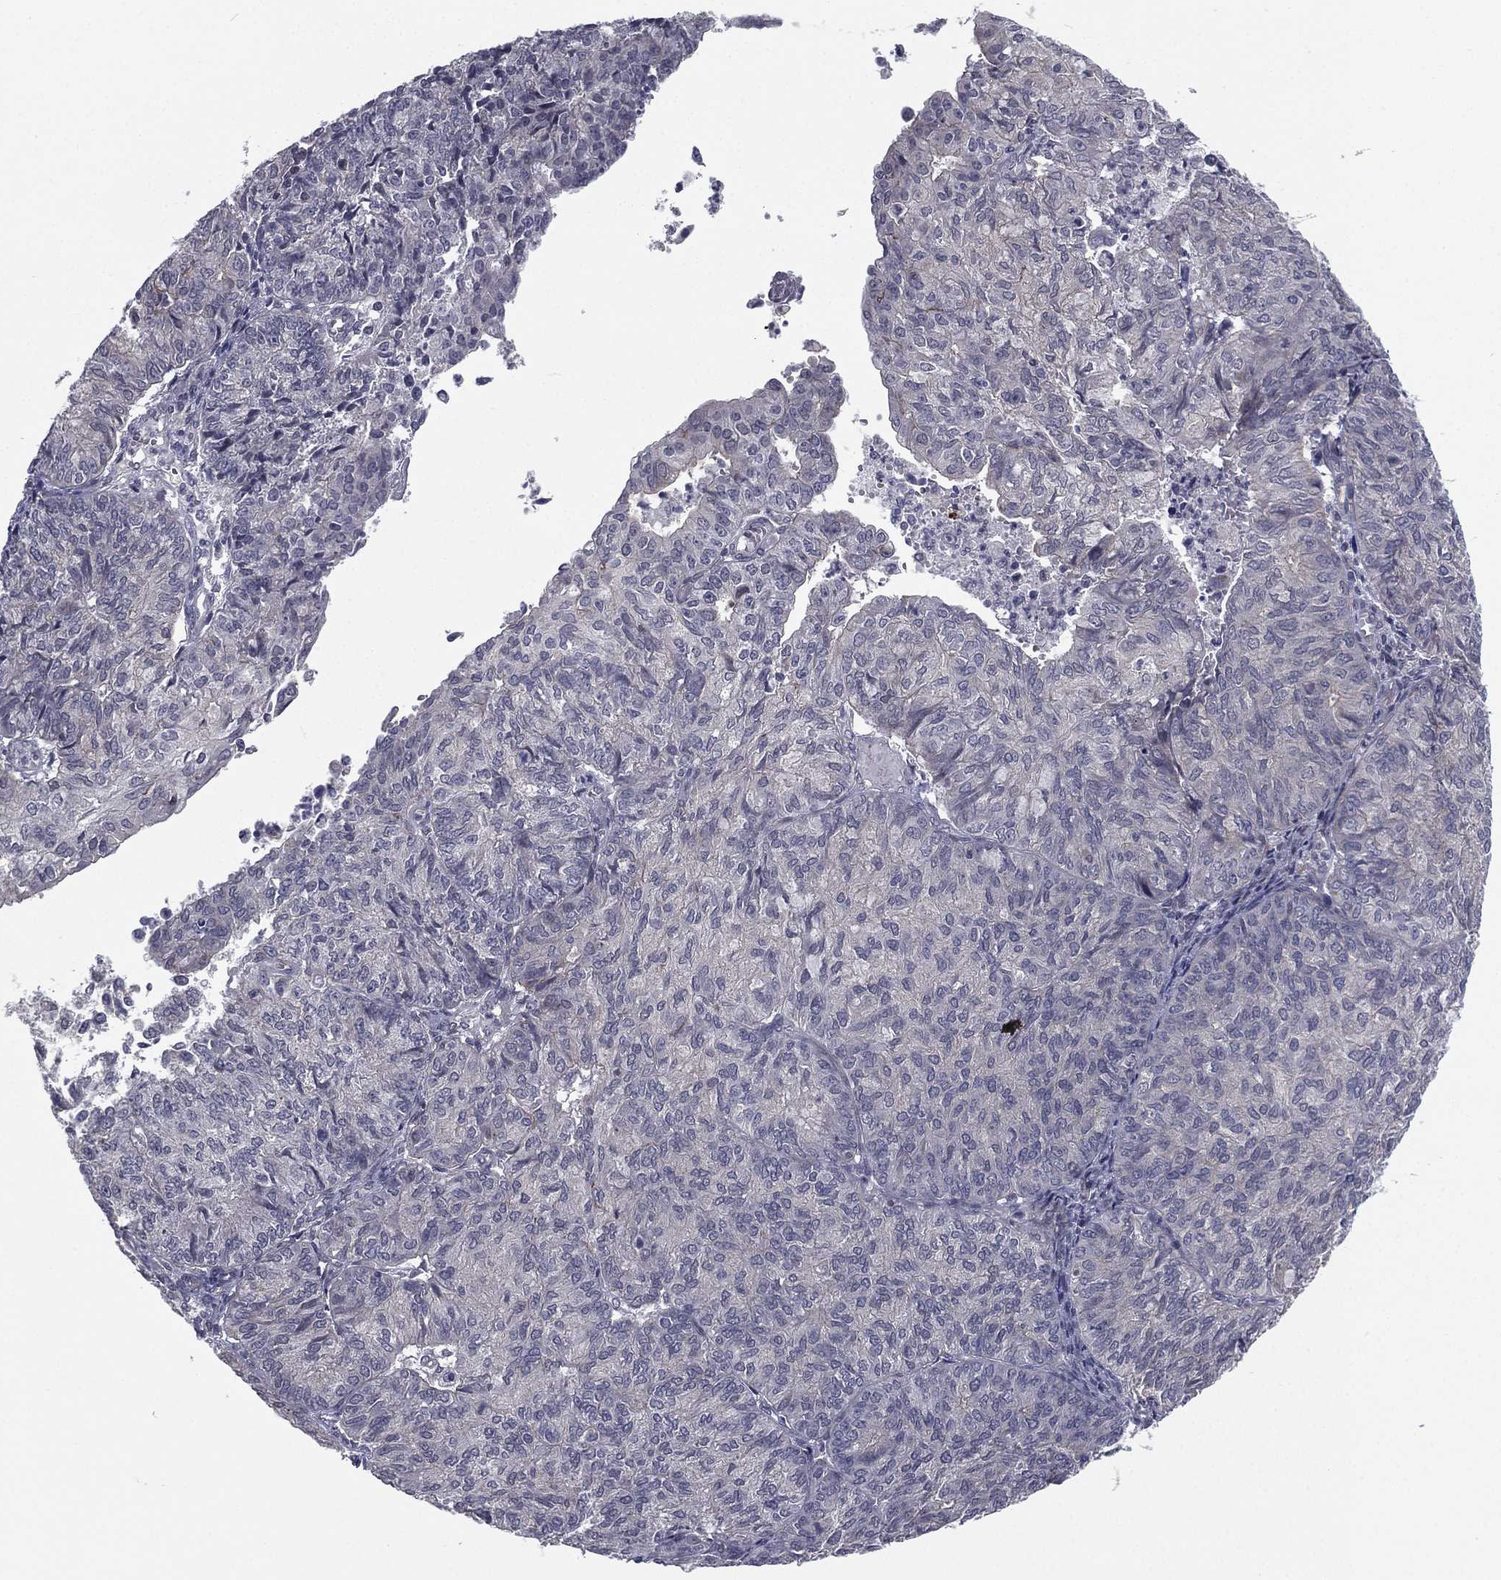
{"staining": {"intensity": "negative", "quantity": "none", "location": "none"}, "tissue": "endometrial cancer", "cell_type": "Tumor cells", "image_type": "cancer", "snomed": [{"axis": "morphology", "description": "Adenocarcinoma, NOS"}, {"axis": "topography", "description": "Endometrium"}], "caption": "Tumor cells are negative for protein expression in human adenocarcinoma (endometrial).", "gene": "ACTRT2", "patient": {"sex": "female", "age": 82}}